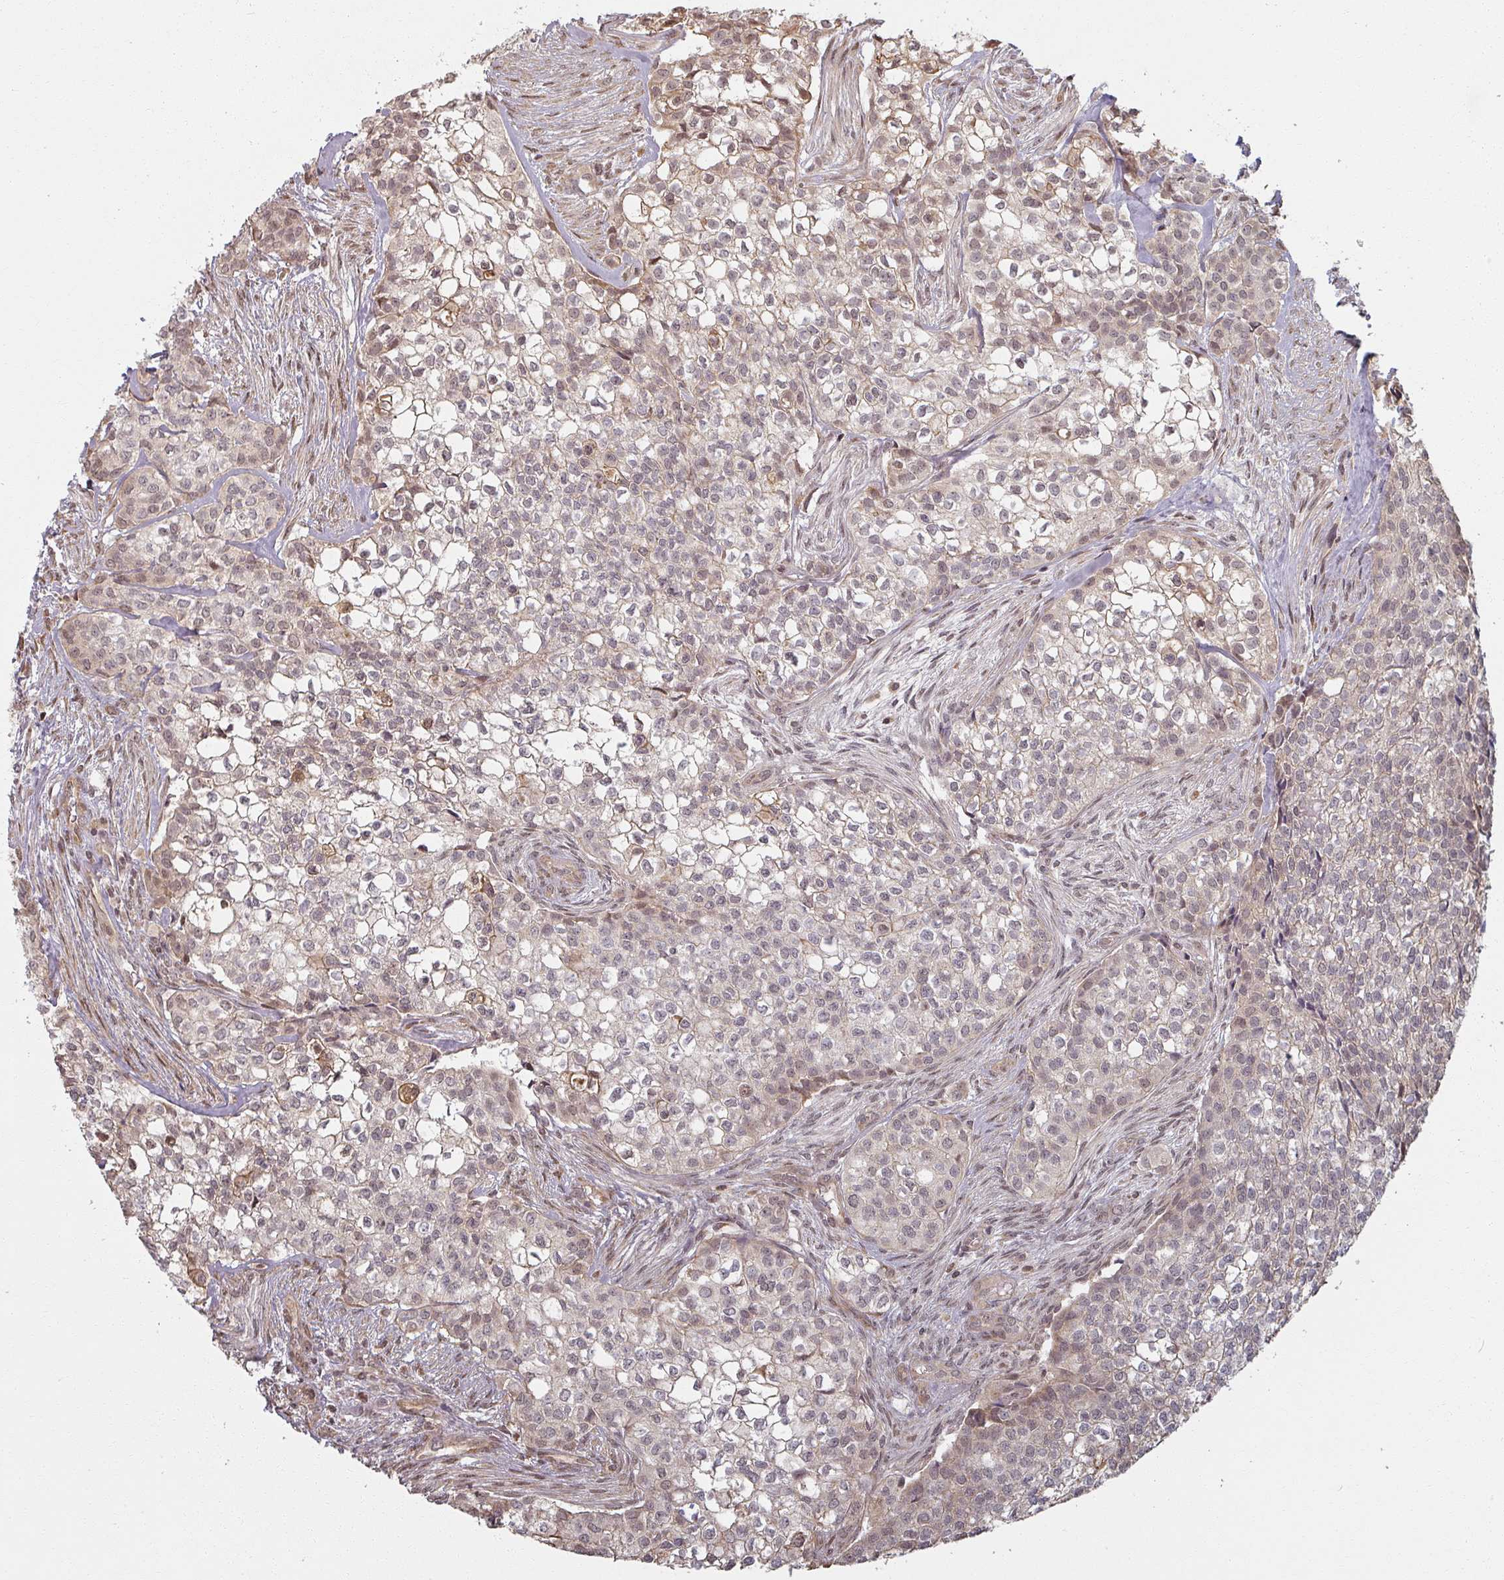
{"staining": {"intensity": "weak", "quantity": "25%-75%", "location": "cytoplasmic/membranous,nuclear"}, "tissue": "head and neck cancer", "cell_type": "Tumor cells", "image_type": "cancer", "snomed": [{"axis": "morphology", "description": "Adenocarcinoma, NOS"}, {"axis": "topography", "description": "Head-Neck"}], "caption": "Head and neck adenocarcinoma was stained to show a protein in brown. There is low levels of weak cytoplasmic/membranous and nuclear positivity in approximately 25%-75% of tumor cells.", "gene": "MED19", "patient": {"sex": "male", "age": 81}}